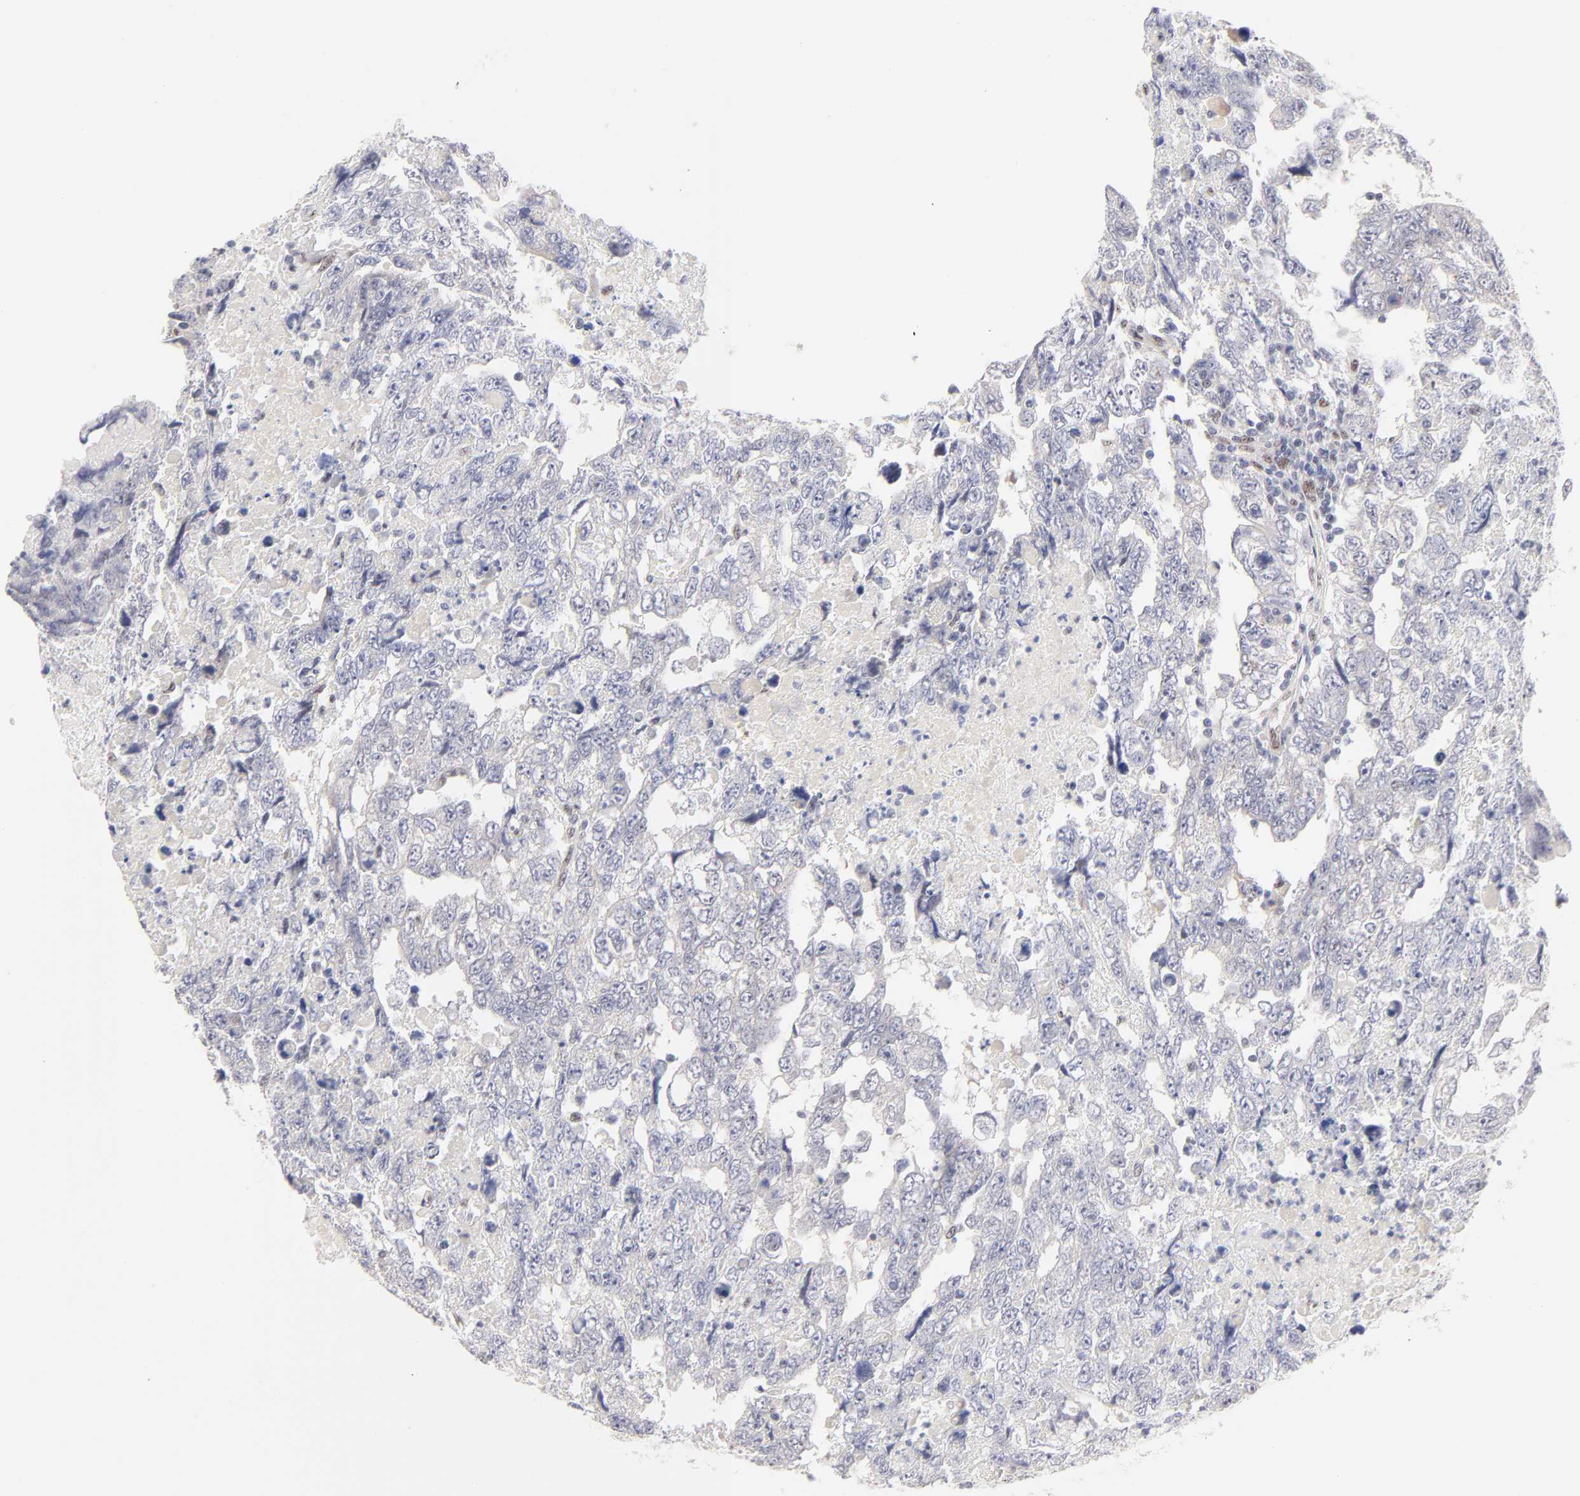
{"staining": {"intensity": "negative", "quantity": "none", "location": "none"}, "tissue": "testis cancer", "cell_type": "Tumor cells", "image_type": "cancer", "snomed": [{"axis": "morphology", "description": "Carcinoma, Embryonal, NOS"}, {"axis": "topography", "description": "Testis"}], "caption": "A photomicrograph of testis cancer stained for a protein demonstrates no brown staining in tumor cells.", "gene": "STAT3", "patient": {"sex": "male", "age": 36}}